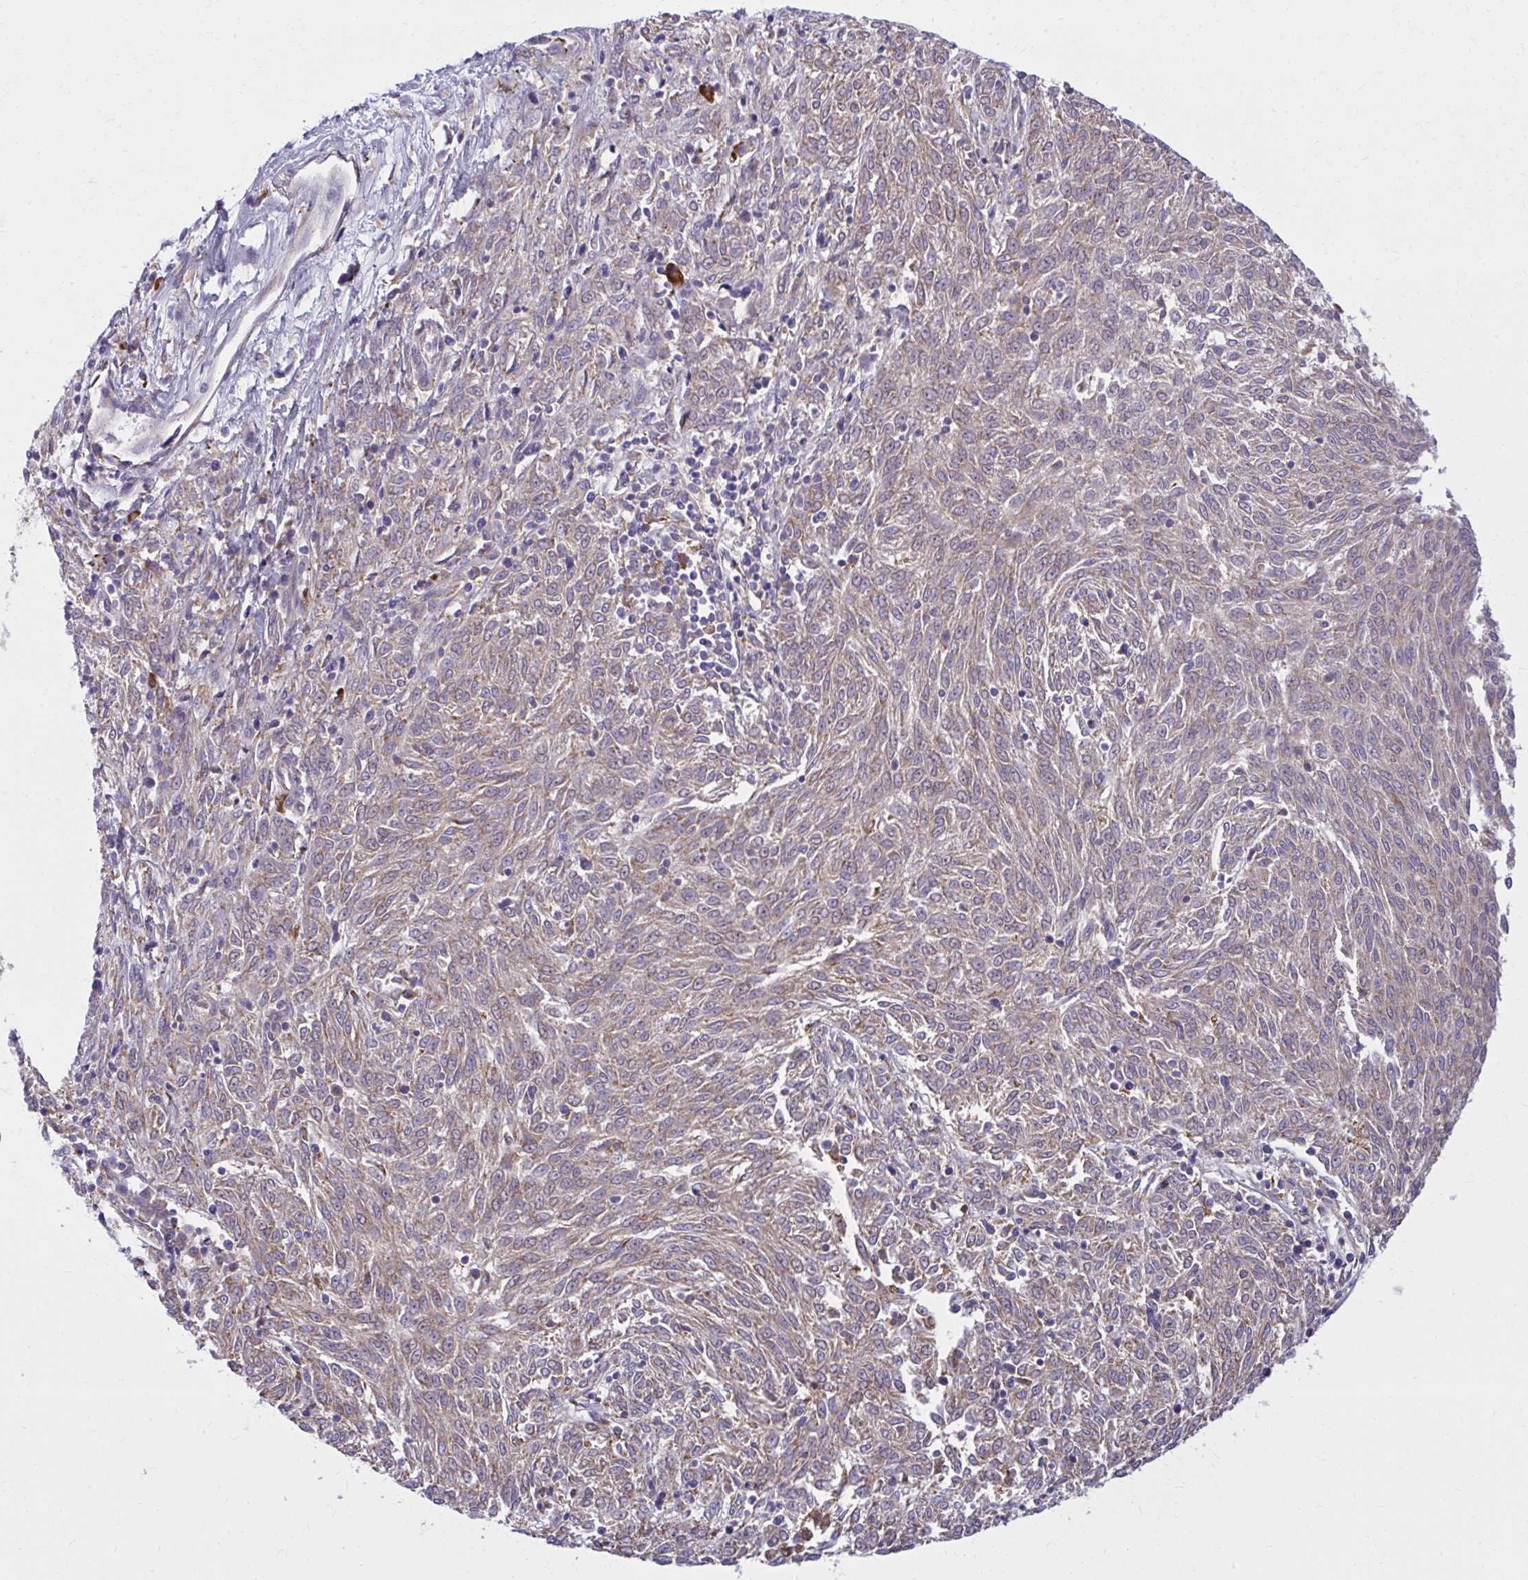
{"staining": {"intensity": "weak", "quantity": ">75%", "location": "cytoplasmic/membranous"}, "tissue": "melanoma", "cell_type": "Tumor cells", "image_type": "cancer", "snomed": [{"axis": "morphology", "description": "Malignant melanoma, NOS"}, {"axis": "topography", "description": "Skin"}], "caption": "Tumor cells reveal low levels of weak cytoplasmic/membranous expression in about >75% of cells in human malignant melanoma.", "gene": "CEMP1", "patient": {"sex": "female", "age": 72}}